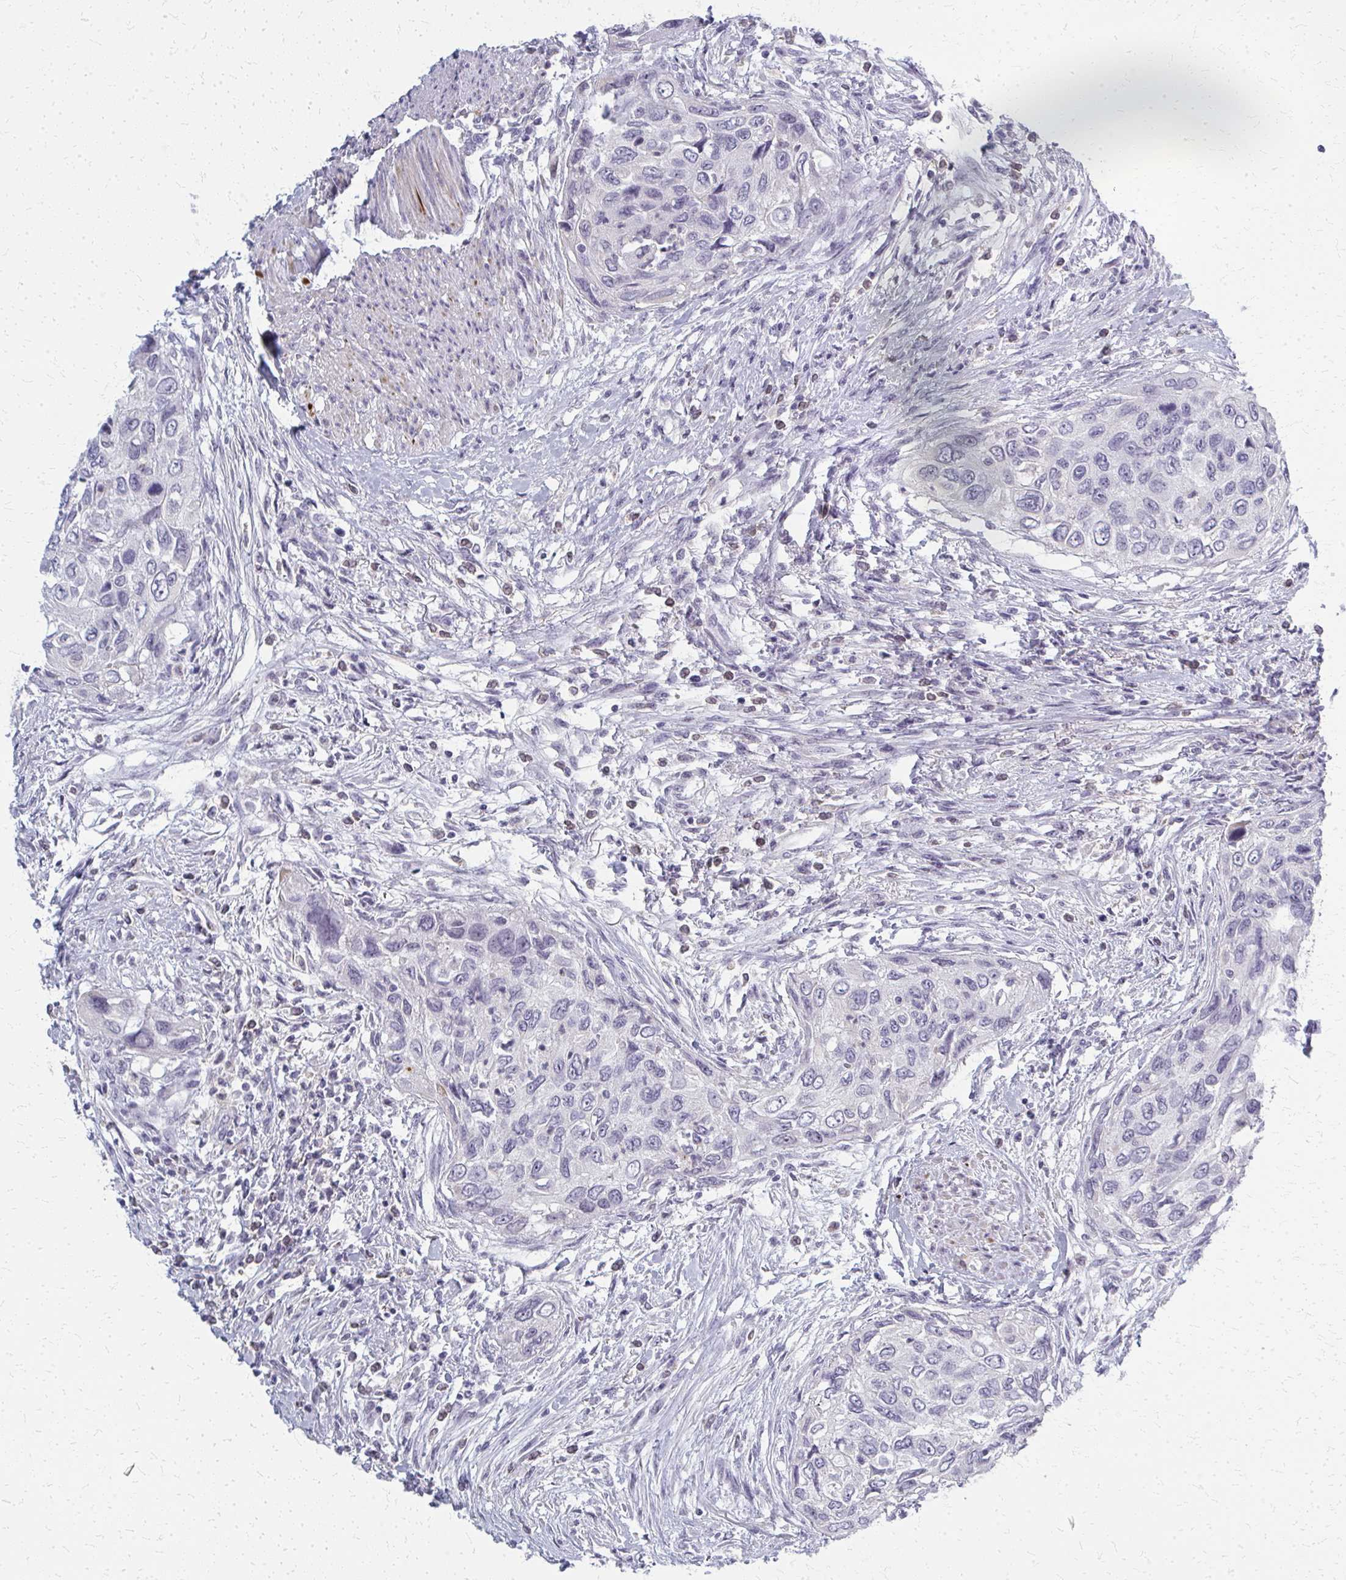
{"staining": {"intensity": "negative", "quantity": "none", "location": "none"}, "tissue": "urothelial cancer", "cell_type": "Tumor cells", "image_type": "cancer", "snomed": [{"axis": "morphology", "description": "Urothelial carcinoma, High grade"}, {"axis": "topography", "description": "Urinary bladder"}], "caption": "The histopathology image reveals no significant expression in tumor cells of urothelial cancer.", "gene": "CASQ2", "patient": {"sex": "female", "age": 60}}